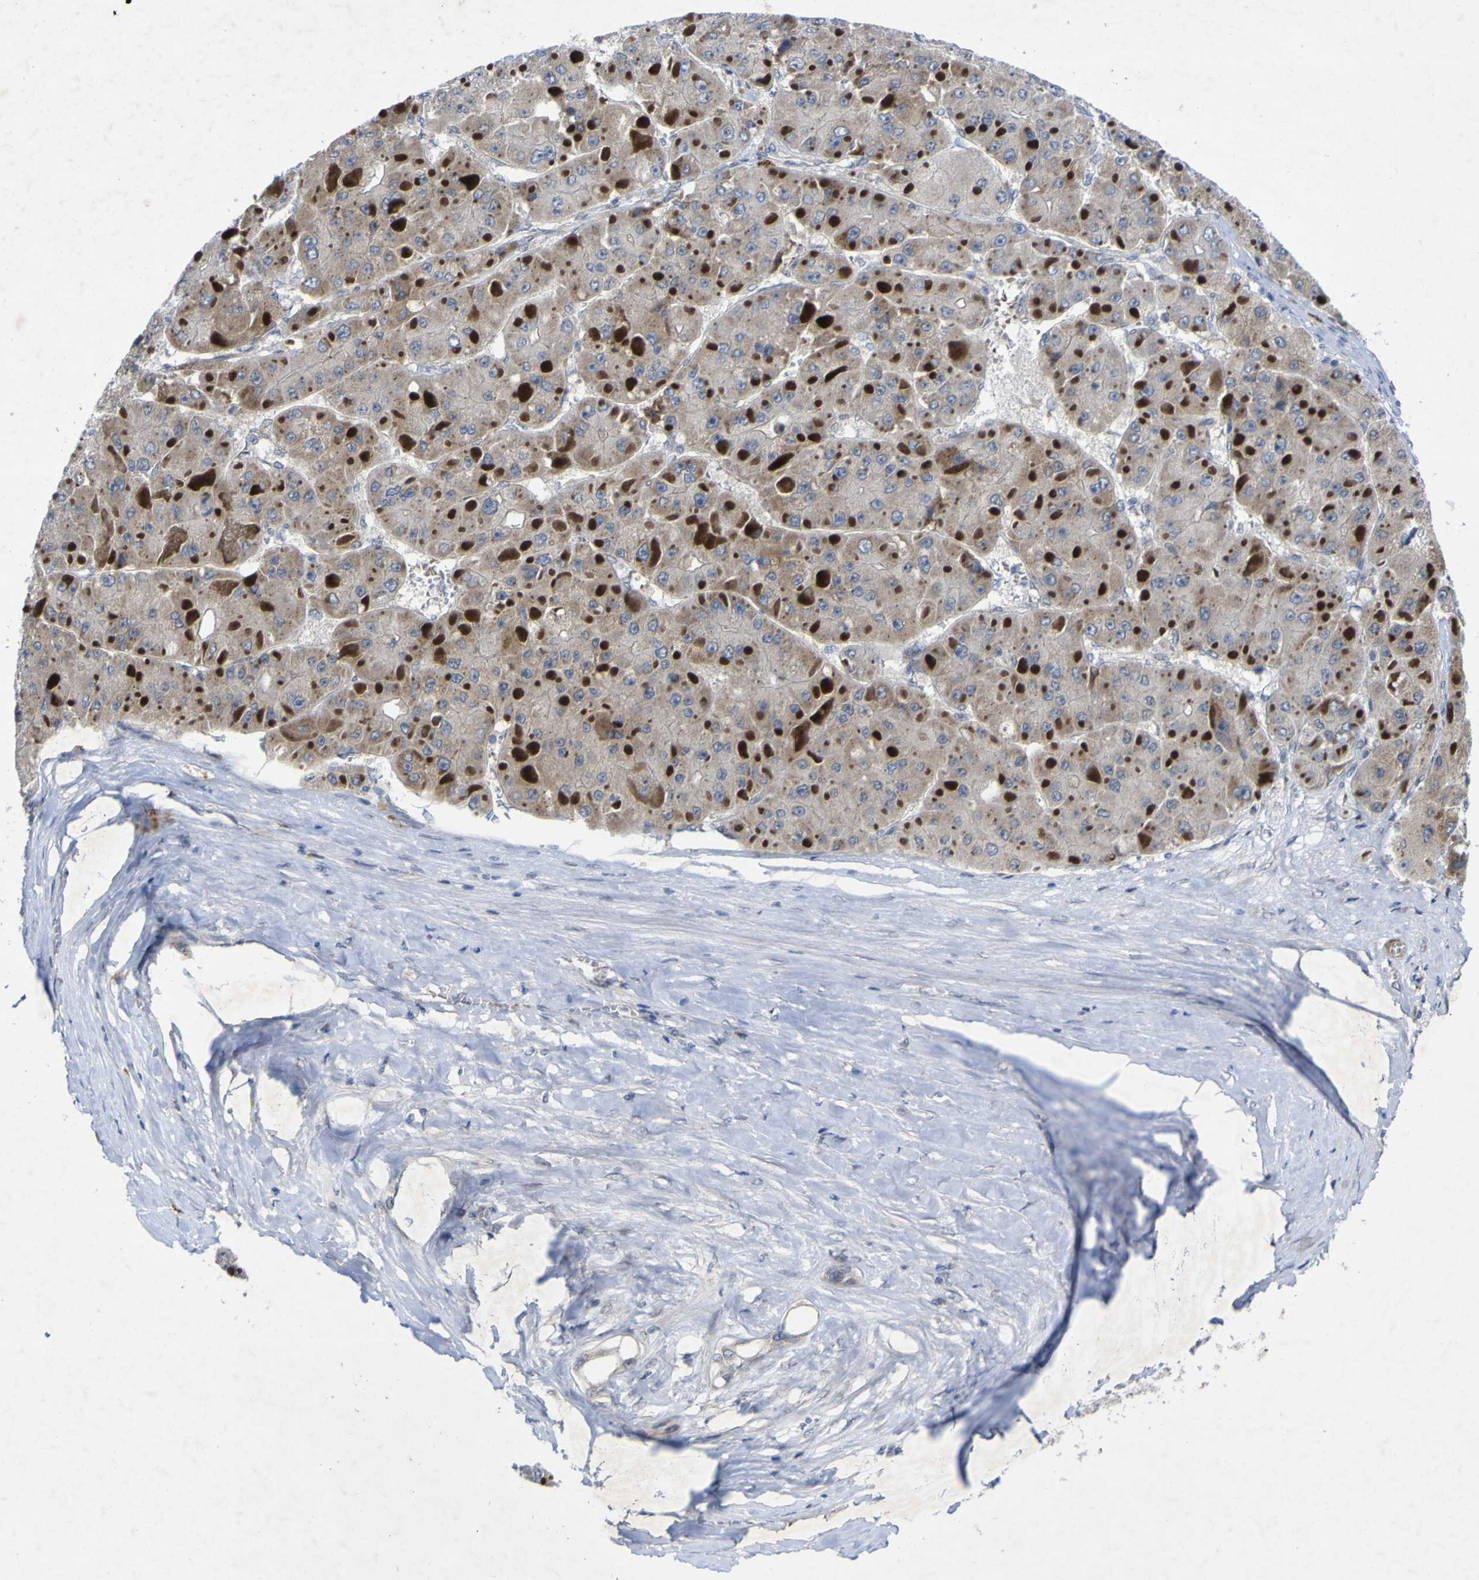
{"staining": {"intensity": "weak", "quantity": "25%-75%", "location": "cytoplasmic/membranous"}, "tissue": "liver cancer", "cell_type": "Tumor cells", "image_type": "cancer", "snomed": [{"axis": "morphology", "description": "Carcinoma, Hepatocellular, NOS"}, {"axis": "topography", "description": "Liver"}], "caption": "Human liver hepatocellular carcinoma stained for a protein (brown) displays weak cytoplasmic/membranous positive expression in approximately 25%-75% of tumor cells.", "gene": "NAV1", "patient": {"sex": "female", "age": 73}}